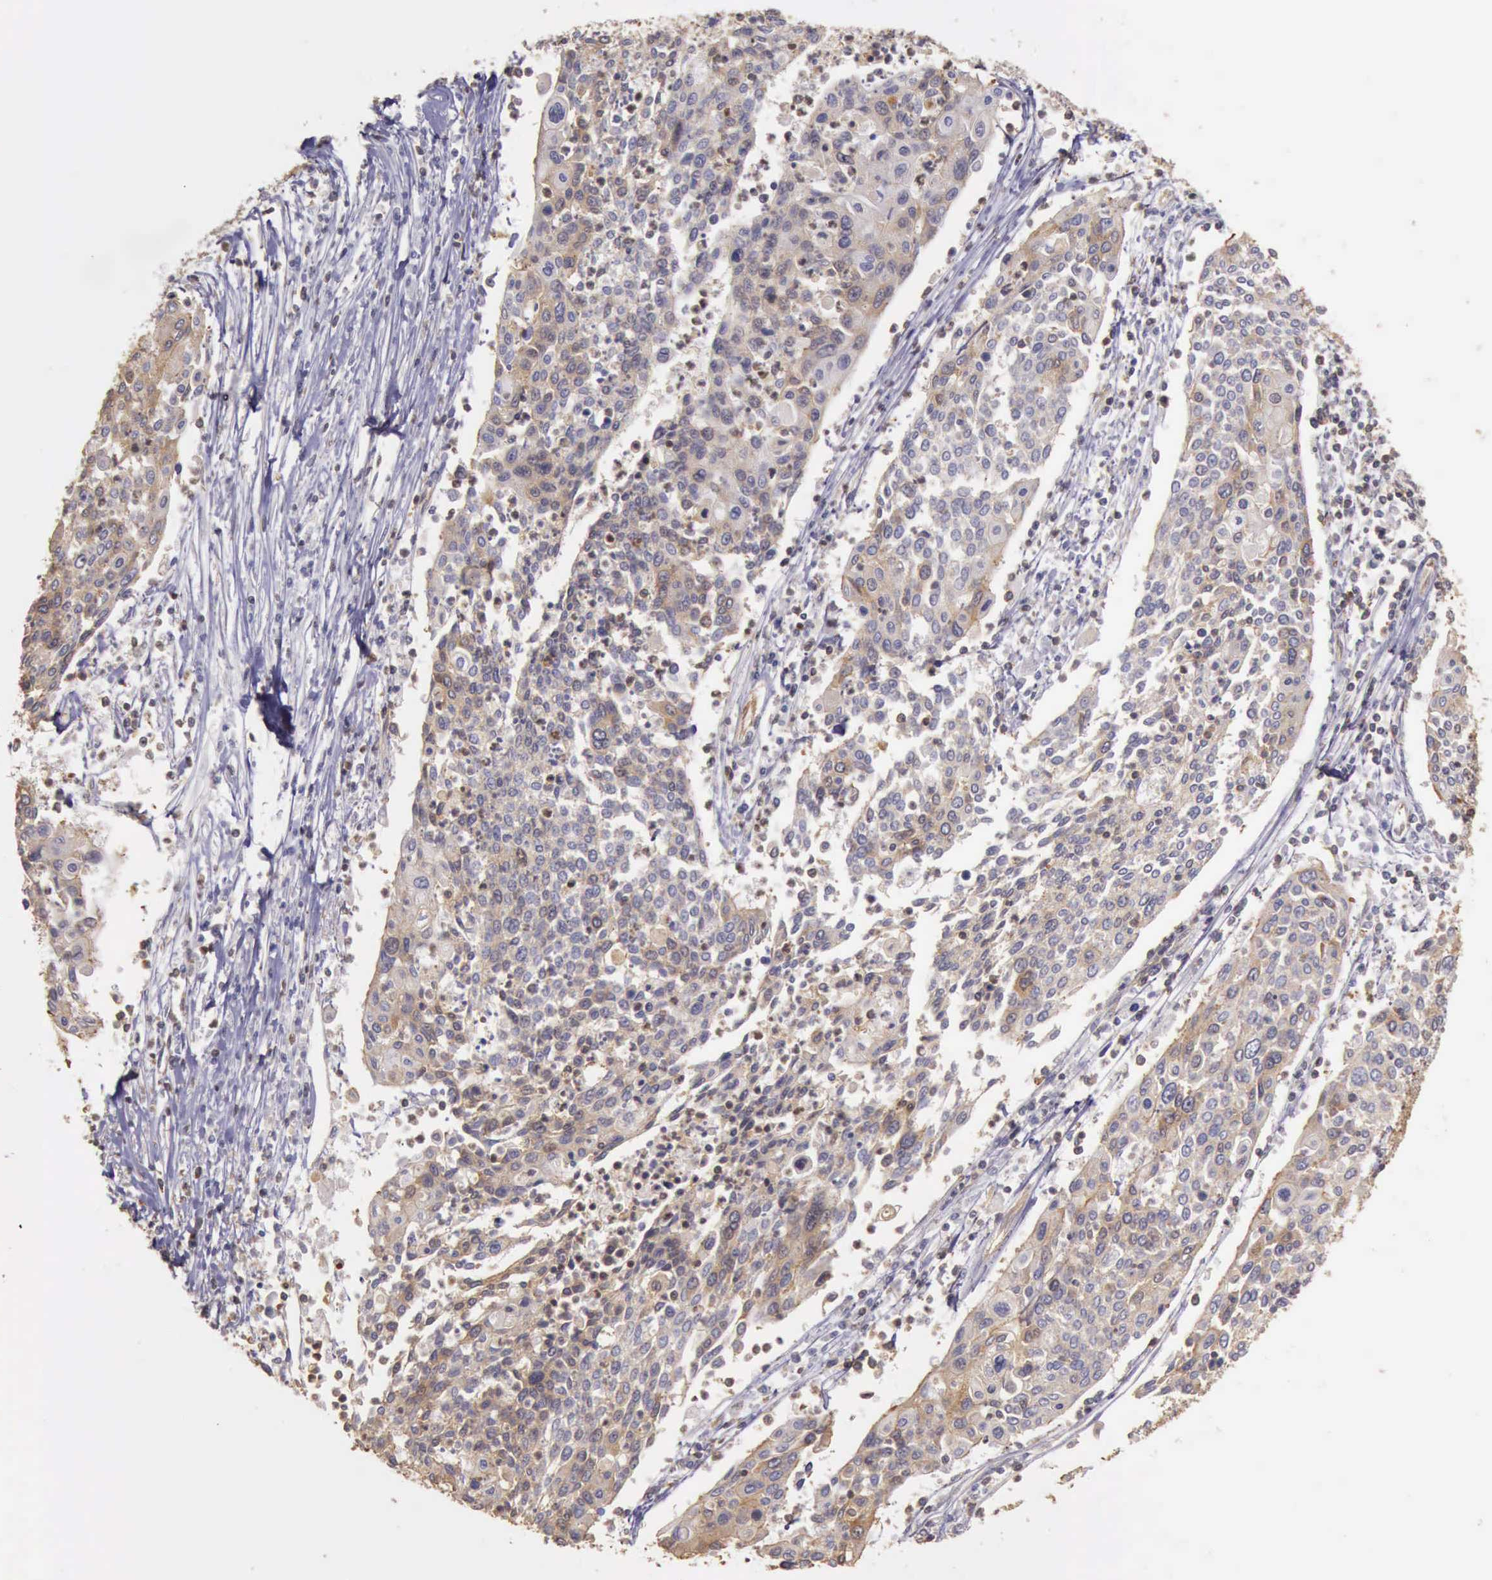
{"staining": {"intensity": "weak", "quantity": "25%-75%", "location": "cytoplasmic/membranous"}, "tissue": "cervical cancer", "cell_type": "Tumor cells", "image_type": "cancer", "snomed": [{"axis": "morphology", "description": "Squamous cell carcinoma, NOS"}, {"axis": "topography", "description": "Cervix"}], "caption": "Approximately 25%-75% of tumor cells in cervical cancer reveal weak cytoplasmic/membranous protein positivity as visualized by brown immunohistochemical staining.", "gene": "ARHGAP4", "patient": {"sex": "female", "age": 40}}